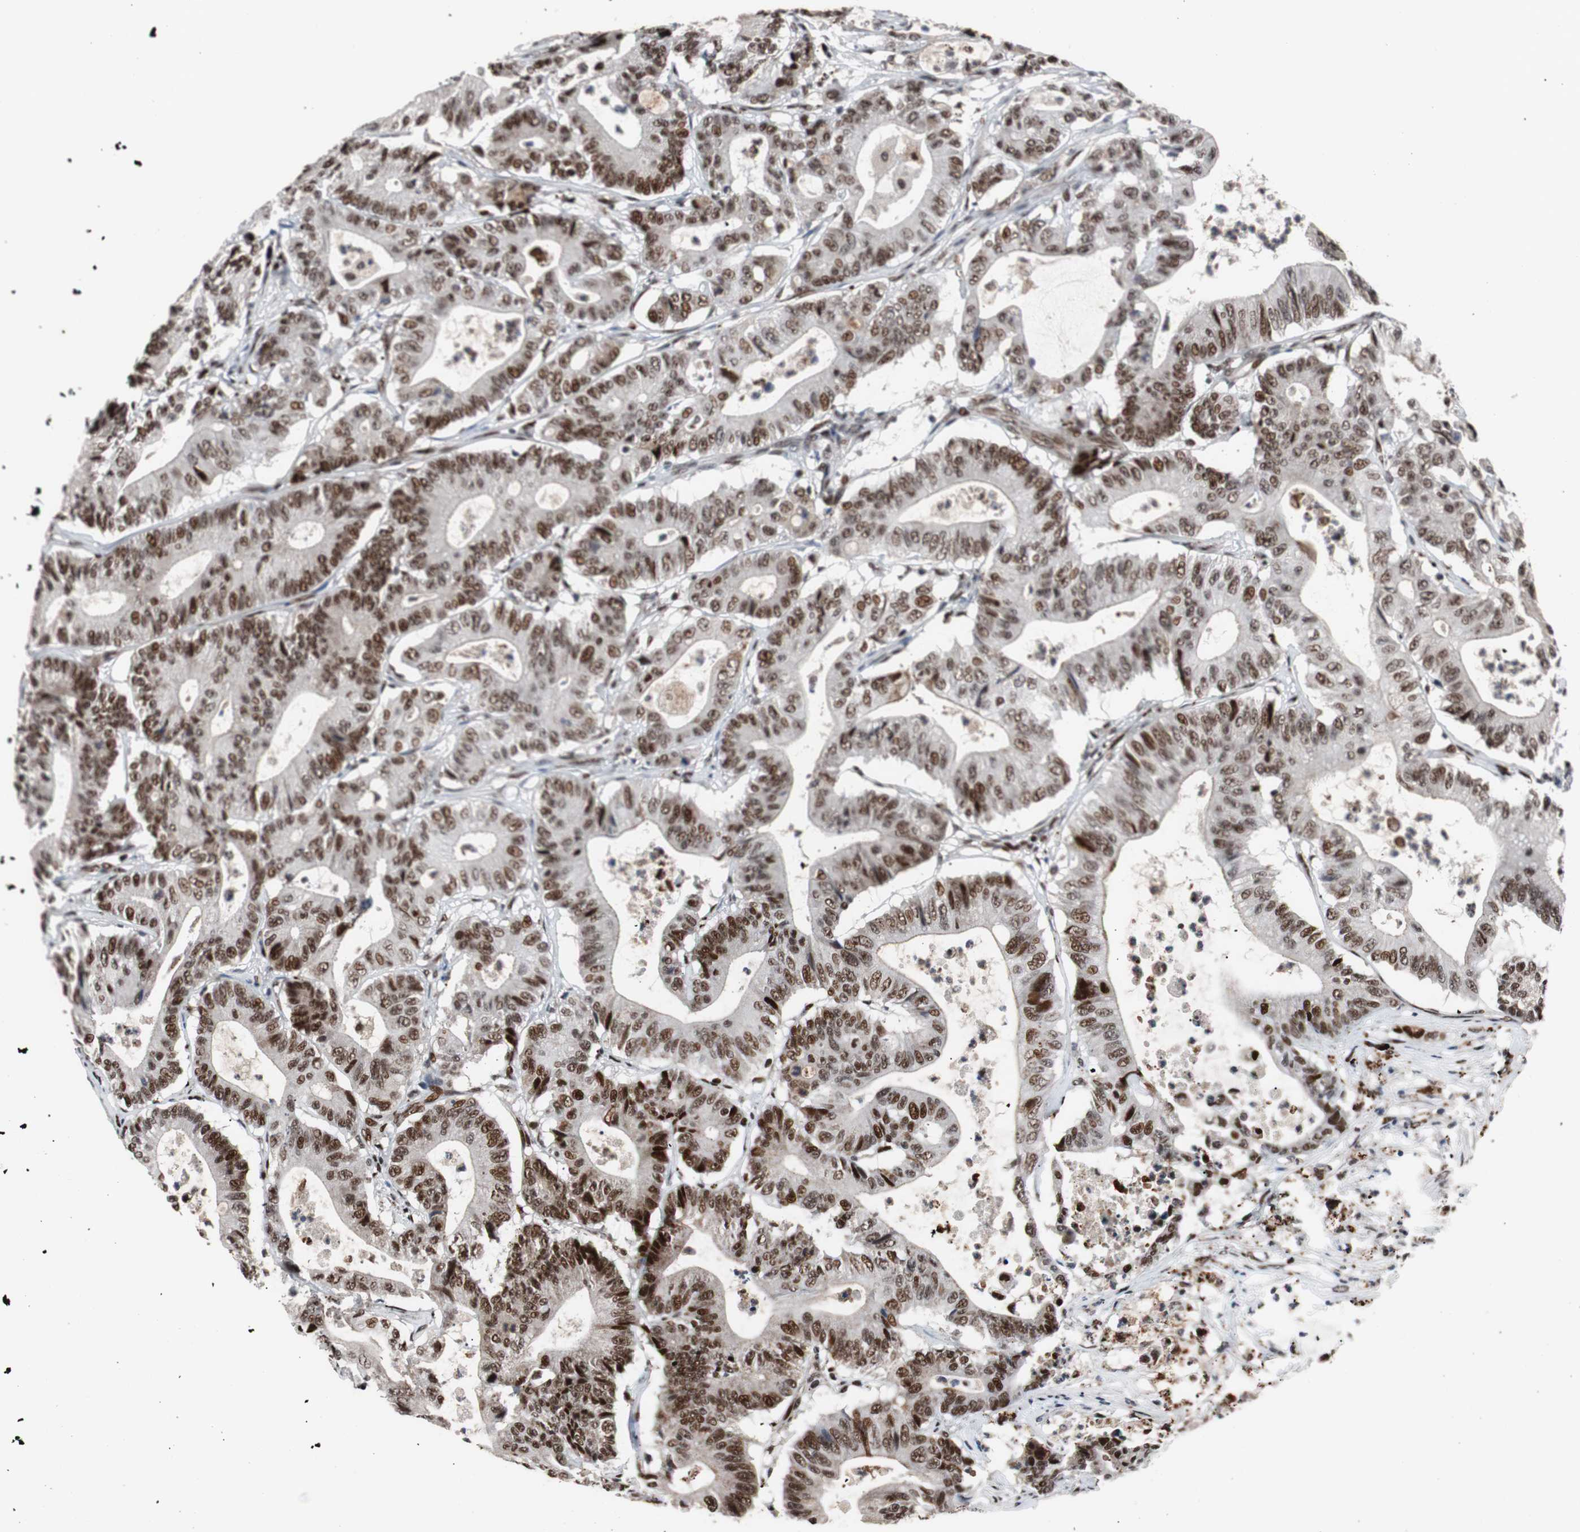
{"staining": {"intensity": "strong", "quantity": ">75%", "location": "nuclear"}, "tissue": "colorectal cancer", "cell_type": "Tumor cells", "image_type": "cancer", "snomed": [{"axis": "morphology", "description": "Adenocarcinoma, NOS"}, {"axis": "topography", "description": "Colon"}], "caption": "Strong nuclear positivity for a protein is appreciated in about >75% of tumor cells of colorectal cancer using immunohistochemistry (IHC).", "gene": "NBL1", "patient": {"sex": "female", "age": 84}}